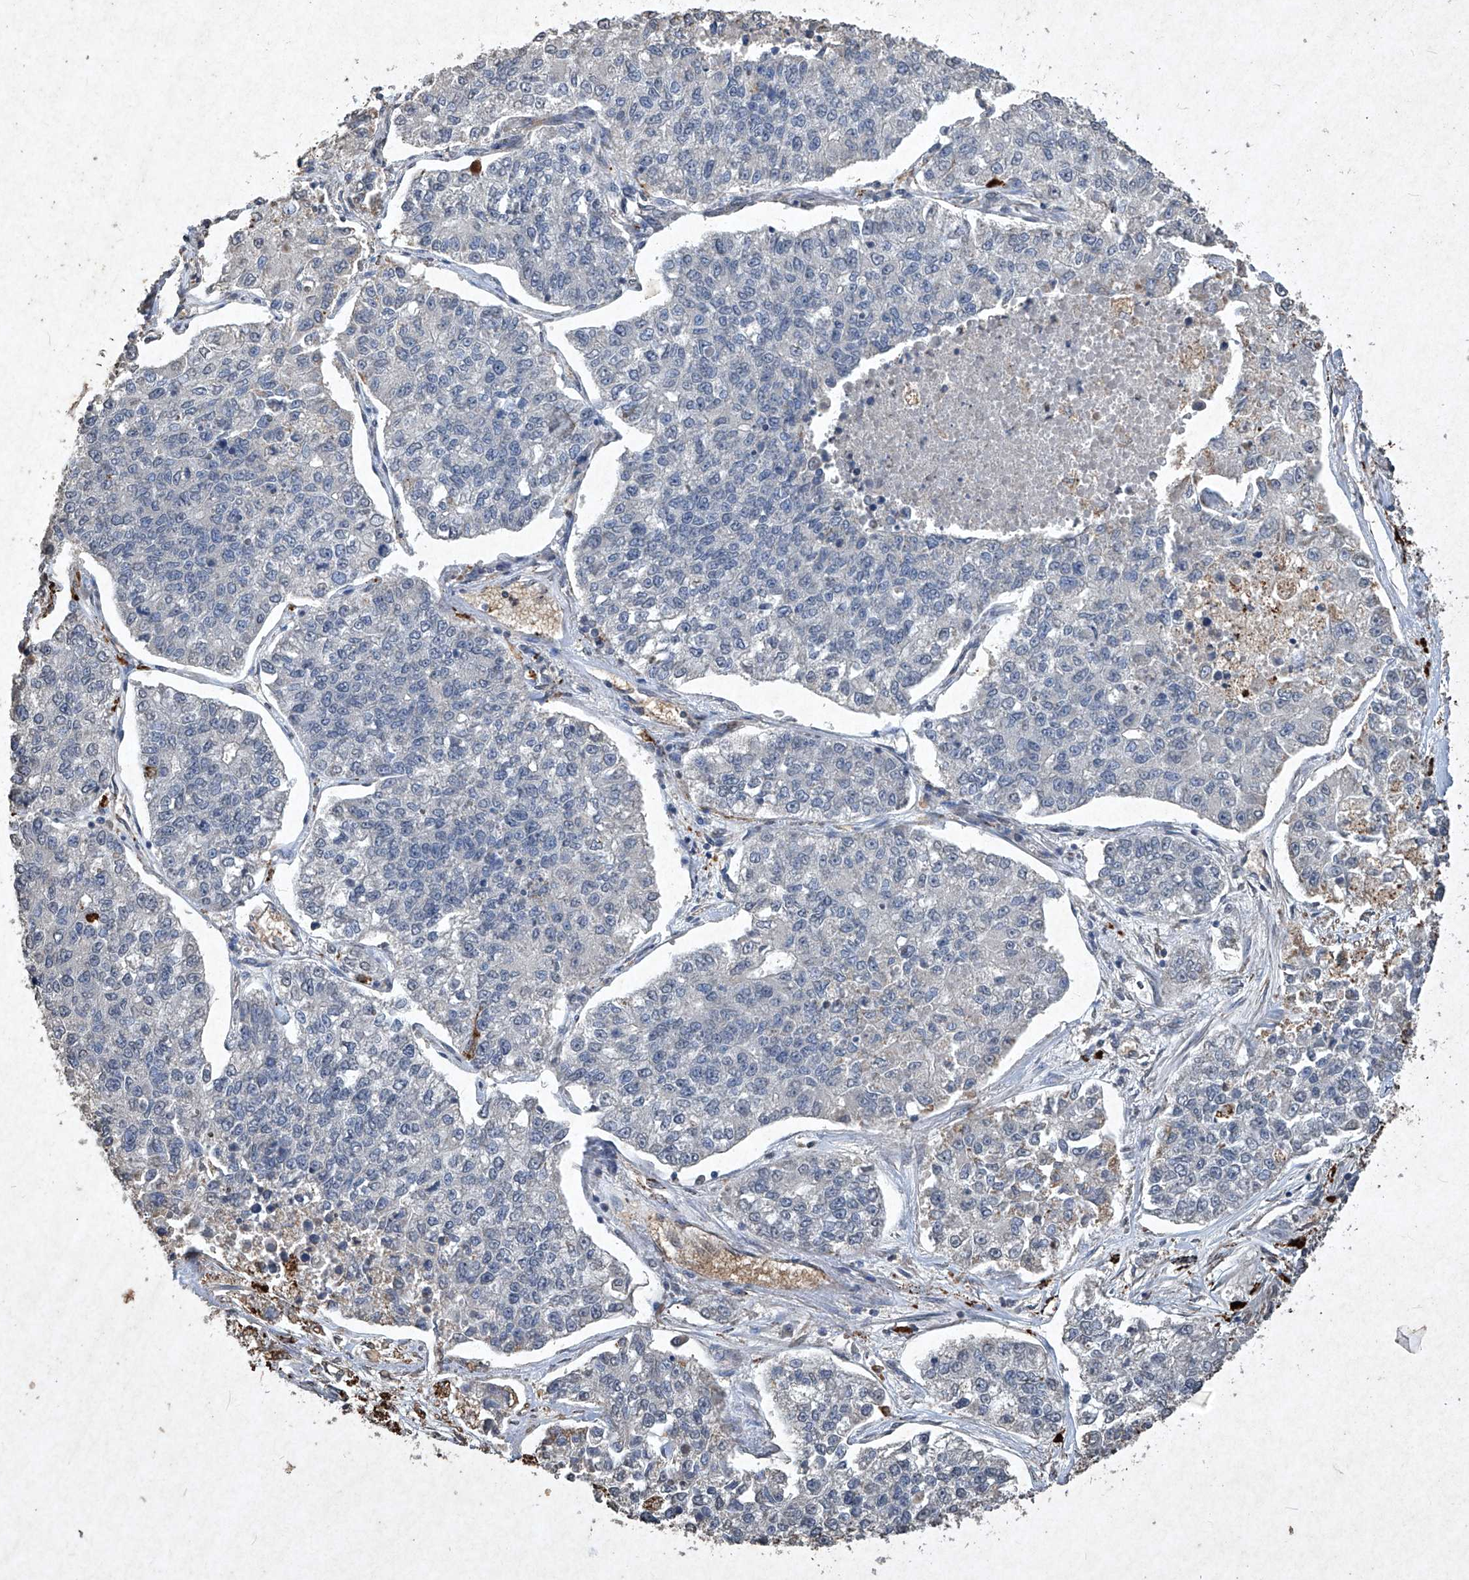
{"staining": {"intensity": "negative", "quantity": "none", "location": "none"}, "tissue": "lung cancer", "cell_type": "Tumor cells", "image_type": "cancer", "snomed": [{"axis": "morphology", "description": "Adenocarcinoma, NOS"}, {"axis": "topography", "description": "Lung"}], "caption": "The histopathology image demonstrates no significant expression in tumor cells of lung adenocarcinoma. (IHC, brightfield microscopy, high magnification).", "gene": "MED16", "patient": {"sex": "male", "age": 49}}